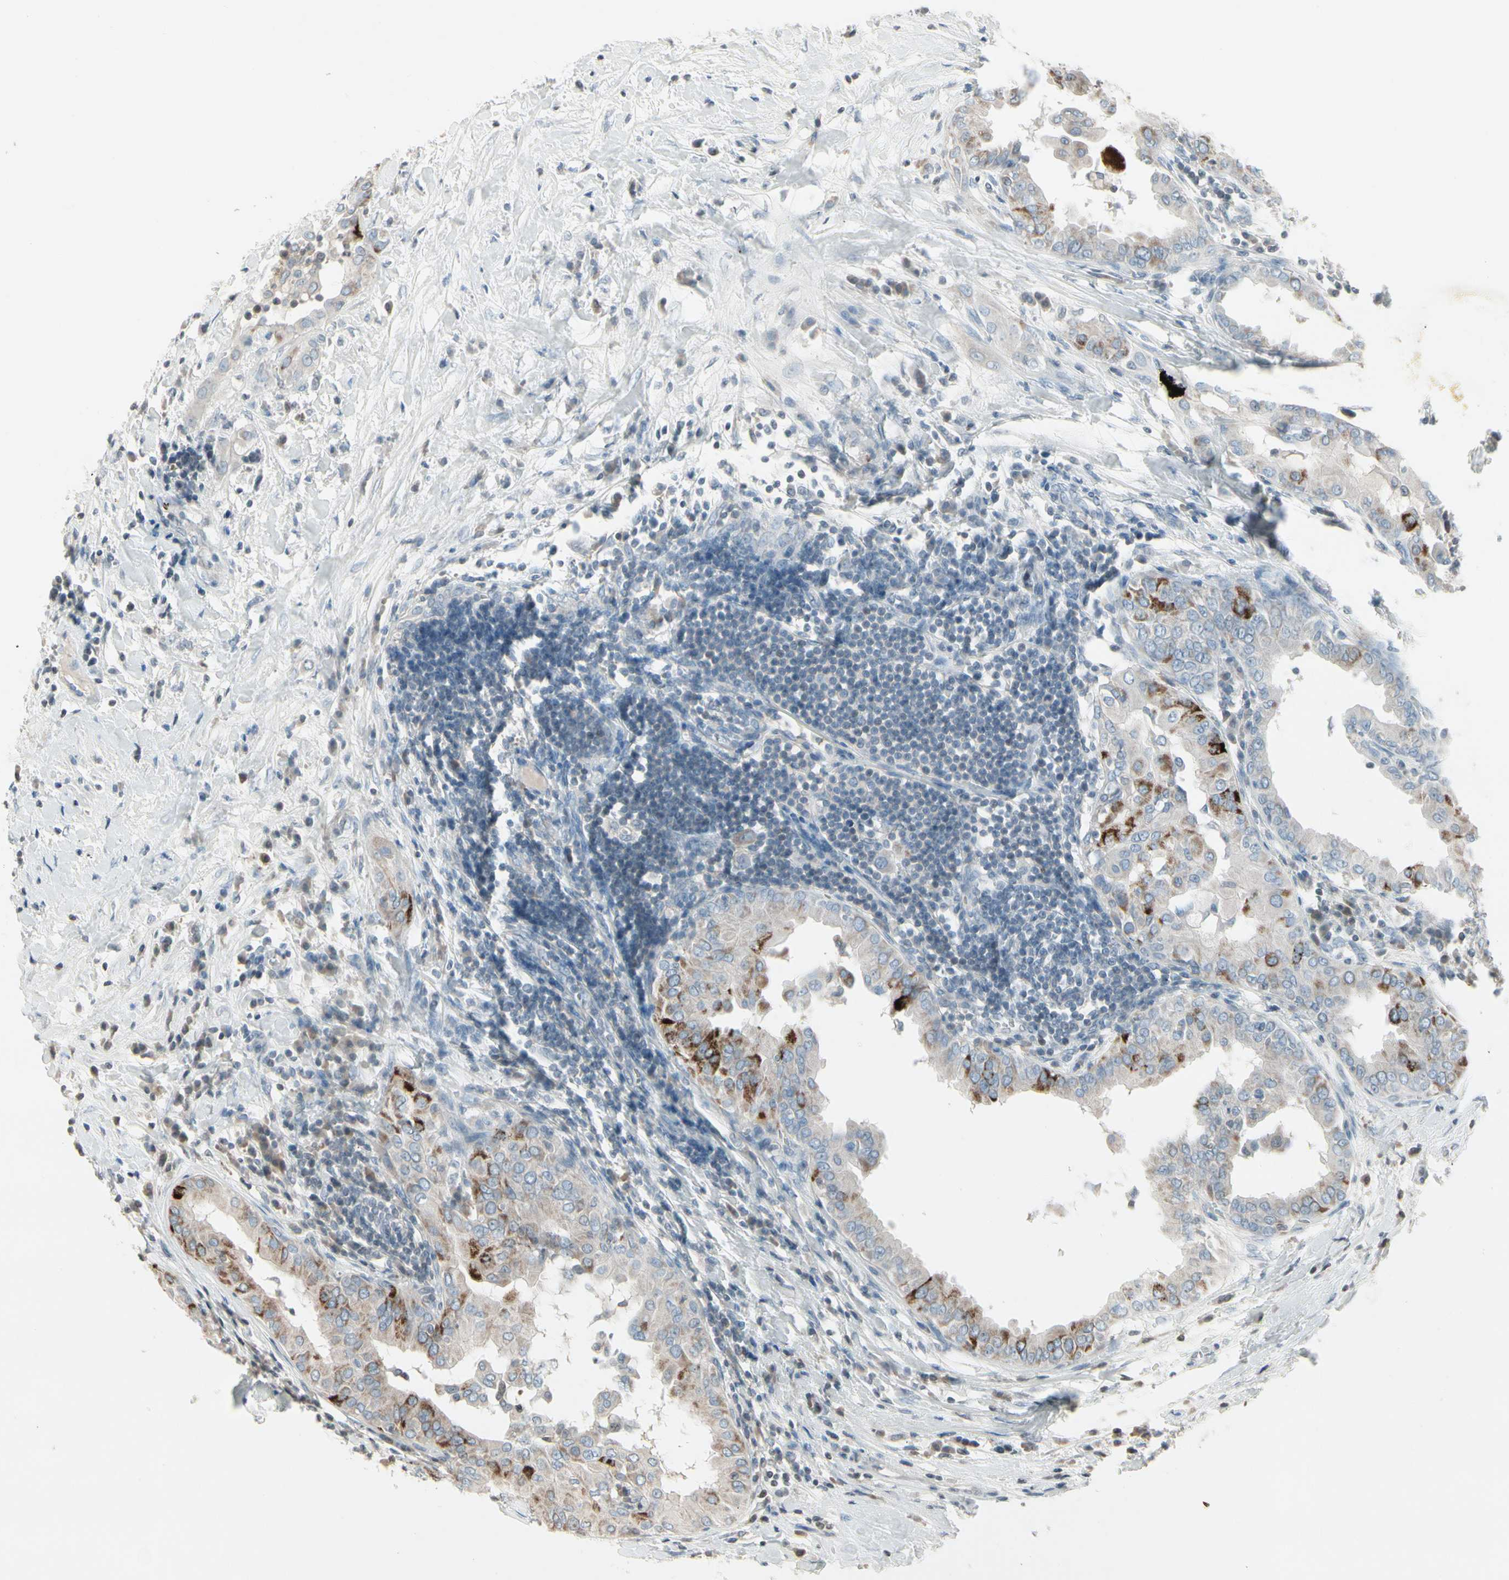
{"staining": {"intensity": "strong", "quantity": "<25%", "location": "cytoplasmic/membranous"}, "tissue": "thyroid cancer", "cell_type": "Tumor cells", "image_type": "cancer", "snomed": [{"axis": "morphology", "description": "Papillary adenocarcinoma, NOS"}, {"axis": "topography", "description": "Thyroid gland"}], "caption": "IHC (DAB) staining of papillary adenocarcinoma (thyroid) reveals strong cytoplasmic/membranous protein expression in about <25% of tumor cells.", "gene": "ARG2", "patient": {"sex": "male", "age": 33}}